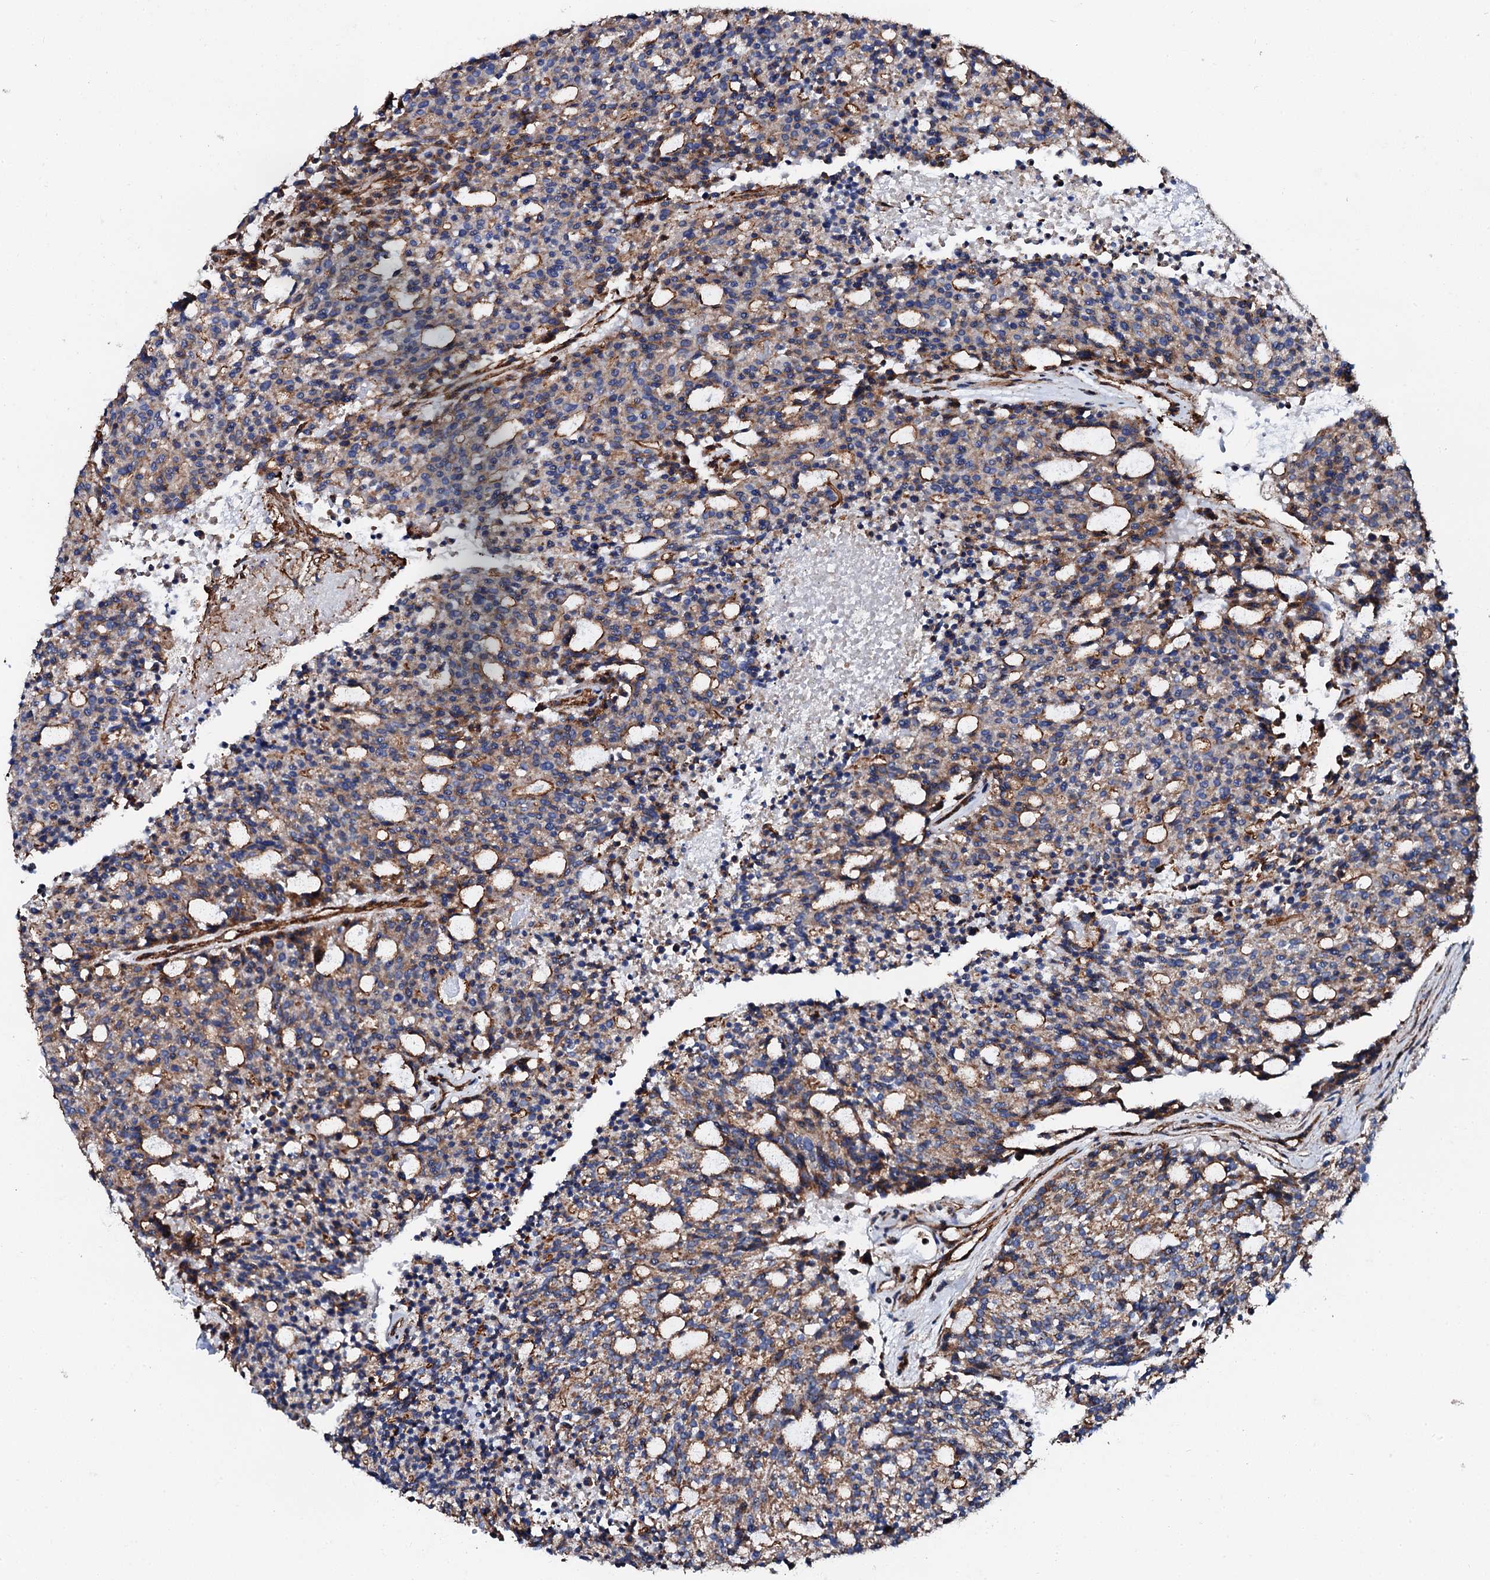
{"staining": {"intensity": "moderate", "quantity": "25%-75%", "location": "cytoplasmic/membranous"}, "tissue": "carcinoid", "cell_type": "Tumor cells", "image_type": "cancer", "snomed": [{"axis": "morphology", "description": "Carcinoid, malignant, NOS"}, {"axis": "topography", "description": "Pancreas"}], "caption": "Immunohistochemical staining of human carcinoid demonstrates medium levels of moderate cytoplasmic/membranous staining in approximately 25%-75% of tumor cells. (DAB IHC, brown staining for protein, blue staining for nuclei).", "gene": "INTS10", "patient": {"sex": "female", "age": 54}}